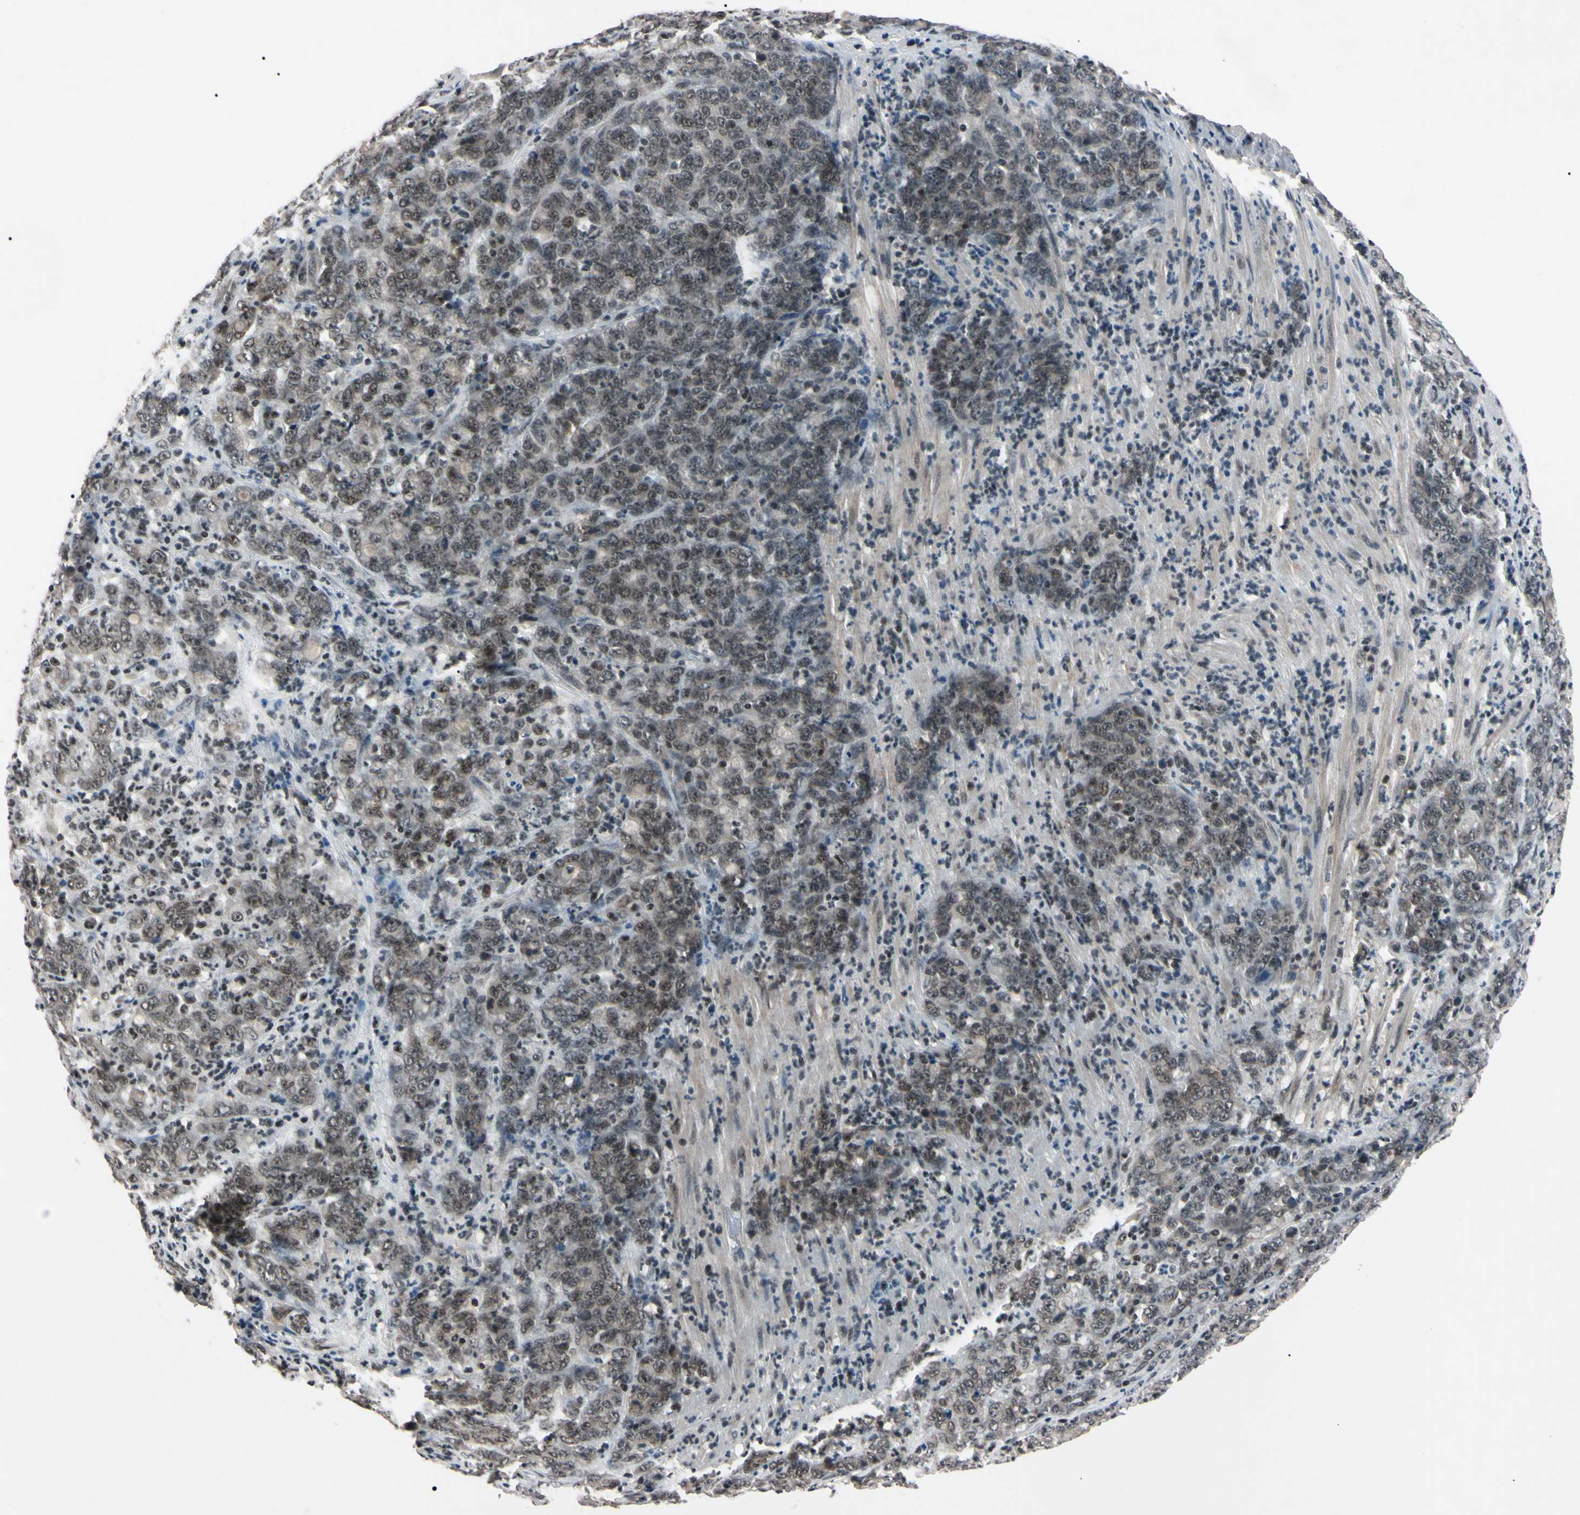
{"staining": {"intensity": "weak", "quantity": ">75%", "location": "nuclear"}, "tissue": "stomach cancer", "cell_type": "Tumor cells", "image_type": "cancer", "snomed": [{"axis": "morphology", "description": "Adenocarcinoma, NOS"}, {"axis": "topography", "description": "Stomach, lower"}], "caption": "Protein staining demonstrates weak nuclear positivity in approximately >75% of tumor cells in stomach cancer (adenocarcinoma).", "gene": "YY1", "patient": {"sex": "female", "age": 71}}